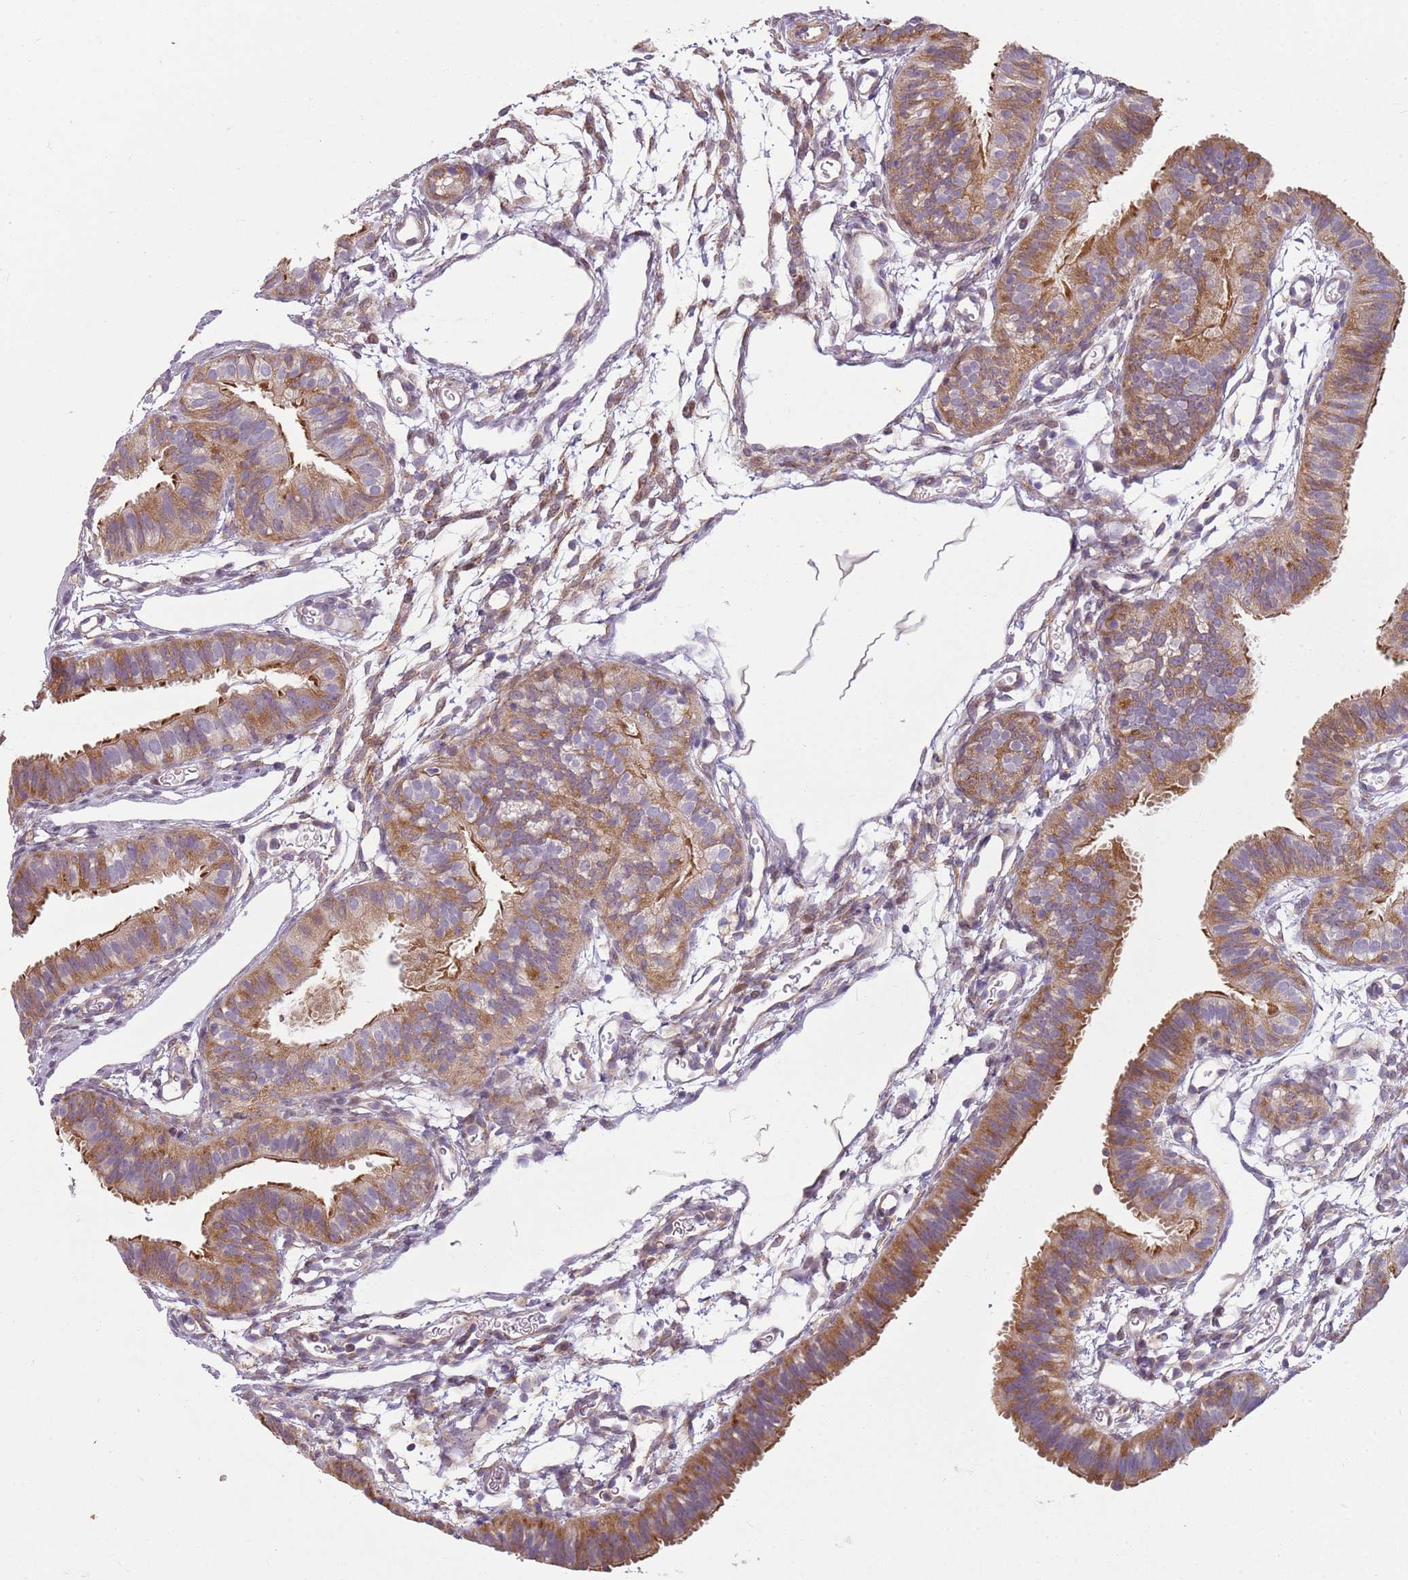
{"staining": {"intensity": "moderate", "quantity": "25%-75%", "location": "cytoplasmic/membranous"}, "tissue": "fallopian tube", "cell_type": "Glandular cells", "image_type": "normal", "snomed": [{"axis": "morphology", "description": "Normal tissue, NOS"}, {"axis": "topography", "description": "Fallopian tube"}], "caption": "High-magnification brightfield microscopy of normal fallopian tube stained with DAB (brown) and counterstained with hematoxylin (blue). glandular cells exhibit moderate cytoplasmic/membranous expression is identified in approximately25%-75% of cells.", "gene": "PVRIG", "patient": {"sex": "female", "age": 35}}